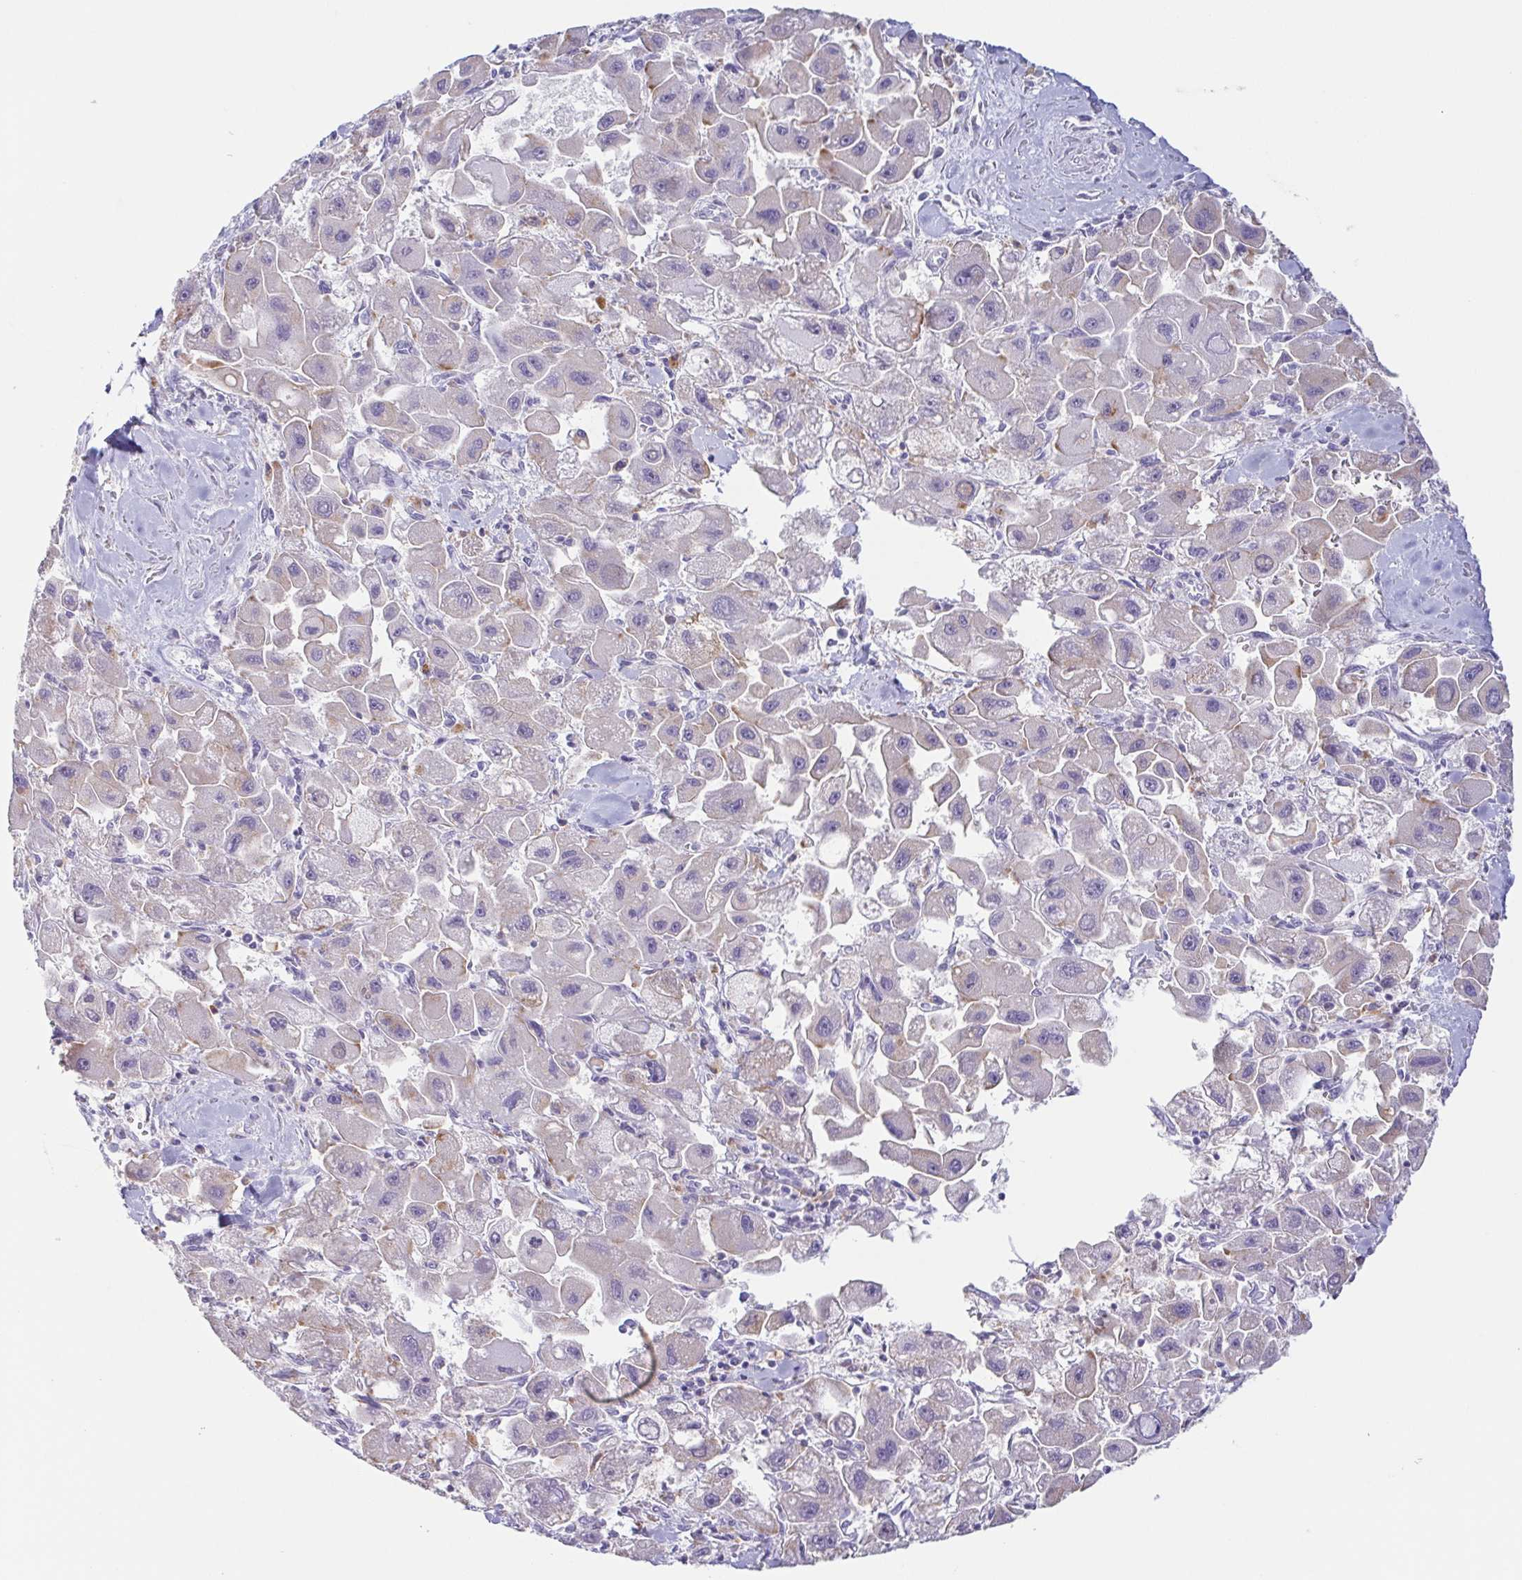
{"staining": {"intensity": "weak", "quantity": "<25%", "location": "cytoplasmic/membranous"}, "tissue": "liver cancer", "cell_type": "Tumor cells", "image_type": "cancer", "snomed": [{"axis": "morphology", "description": "Carcinoma, Hepatocellular, NOS"}, {"axis": "topography", "description": "Liver"}], "caption": "Immunohistochemistry image of neoplastic tissue: hepatocellular carcinoma (liver) stained with DAB (3,3'-diaminobenzidine) exhibits no significant protein staining in tumor cells.", "gene": "ATP6V1G2", "patient": {"sex": "male", "age": 24}}